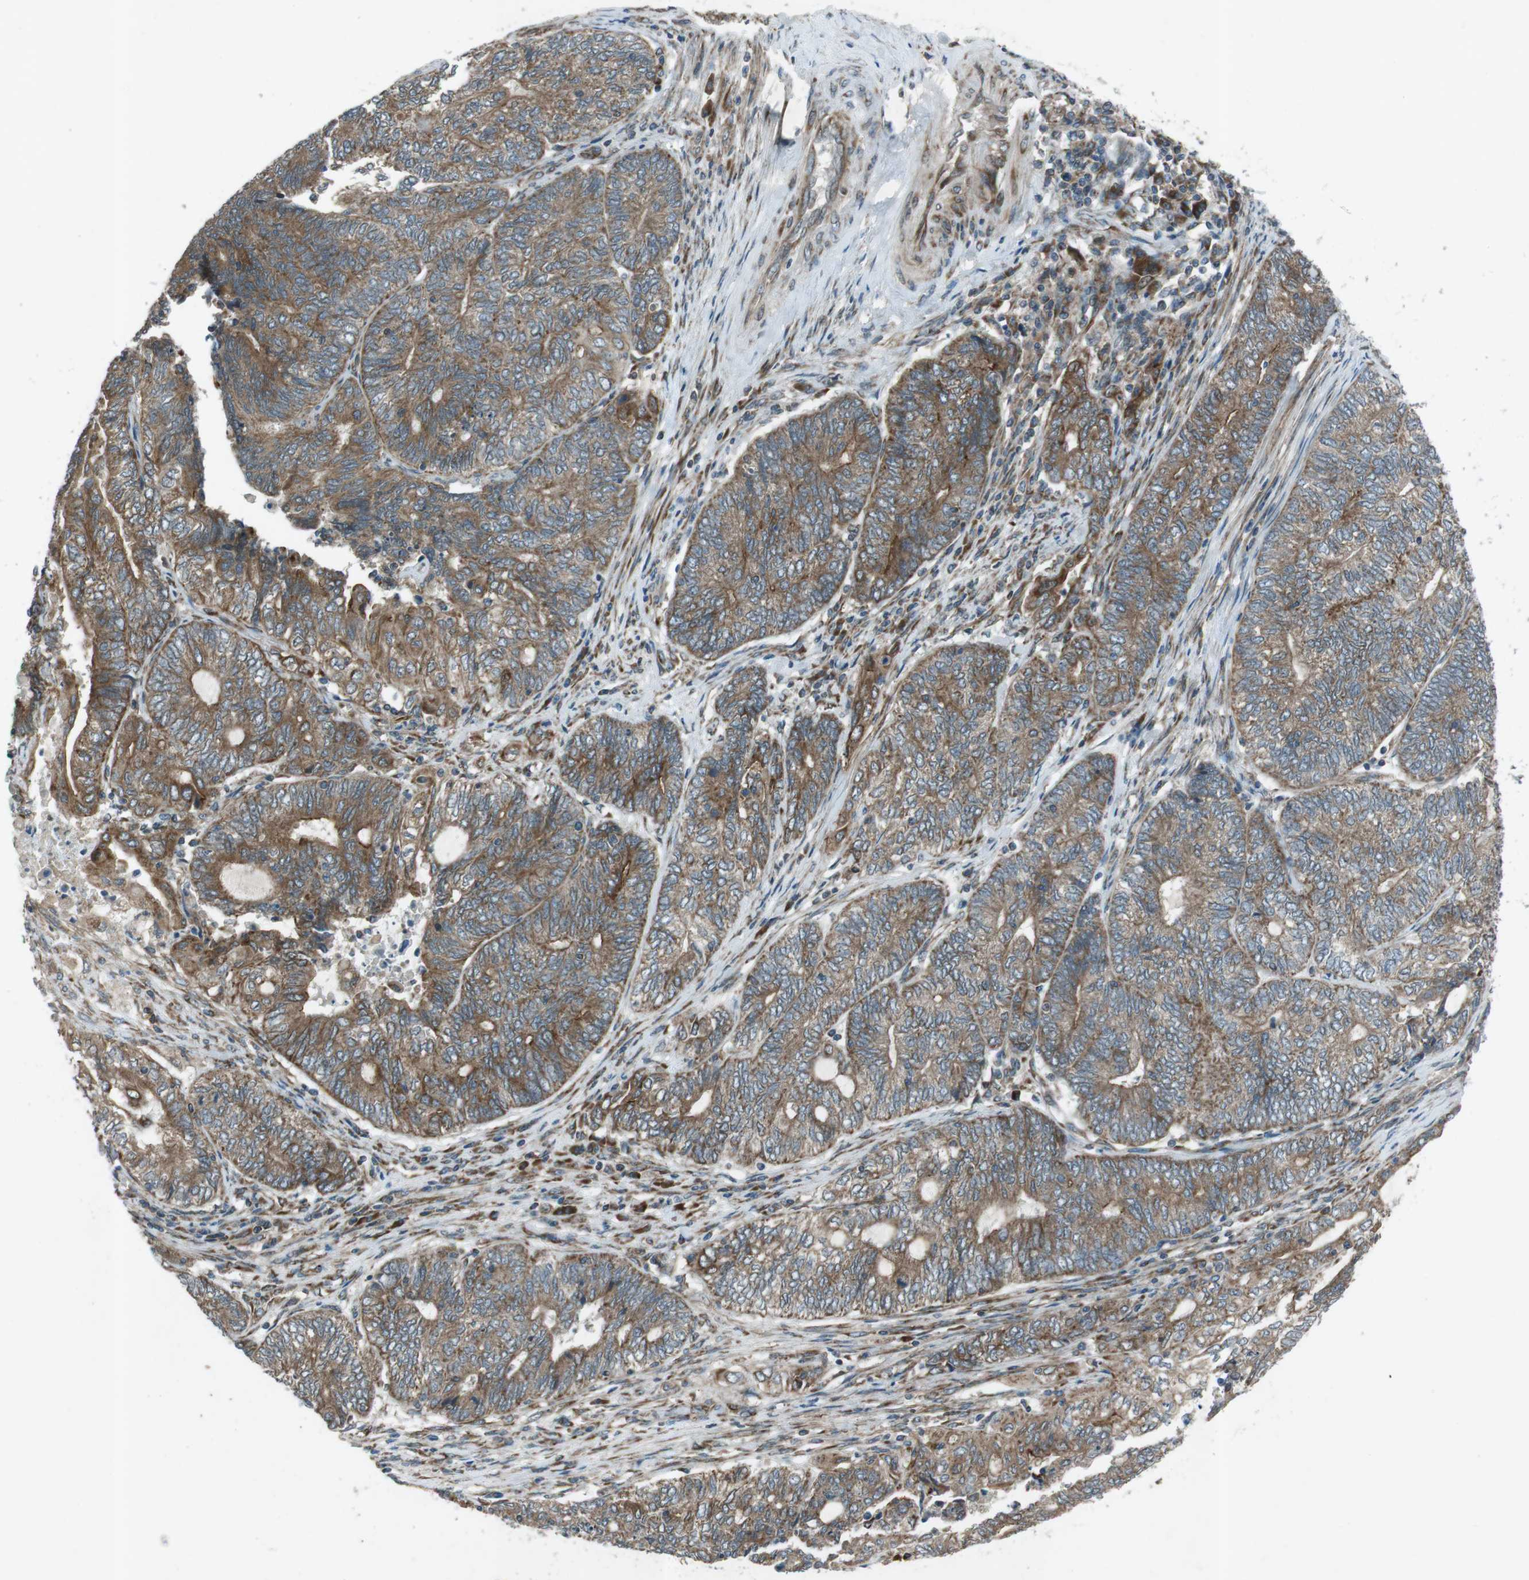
{"staining": {"intensity": "moderate", "quantity": ">75%", "location": "cytoplasmic/membranous"}, "tissue": "endometrial cancer", "cell_type": "Tumor cells", "image_type": "cancer", "snomed": [{"axis": "morphology", "description": "Adenocarcinoma, NOS"}, {"axis": "topography", "description": "Uterus"}, {"axis": "topography", "description": "Endometrium"}], "caption": "This is a photomicrograph of immunohistochemistry staining of endometrial adenocarcinoma, which shows moderate expression in the cytoplasmic/membranous of tumor cells.", "gene": "SLC41A1", "patient": {"sex": "female", "age": 70}}